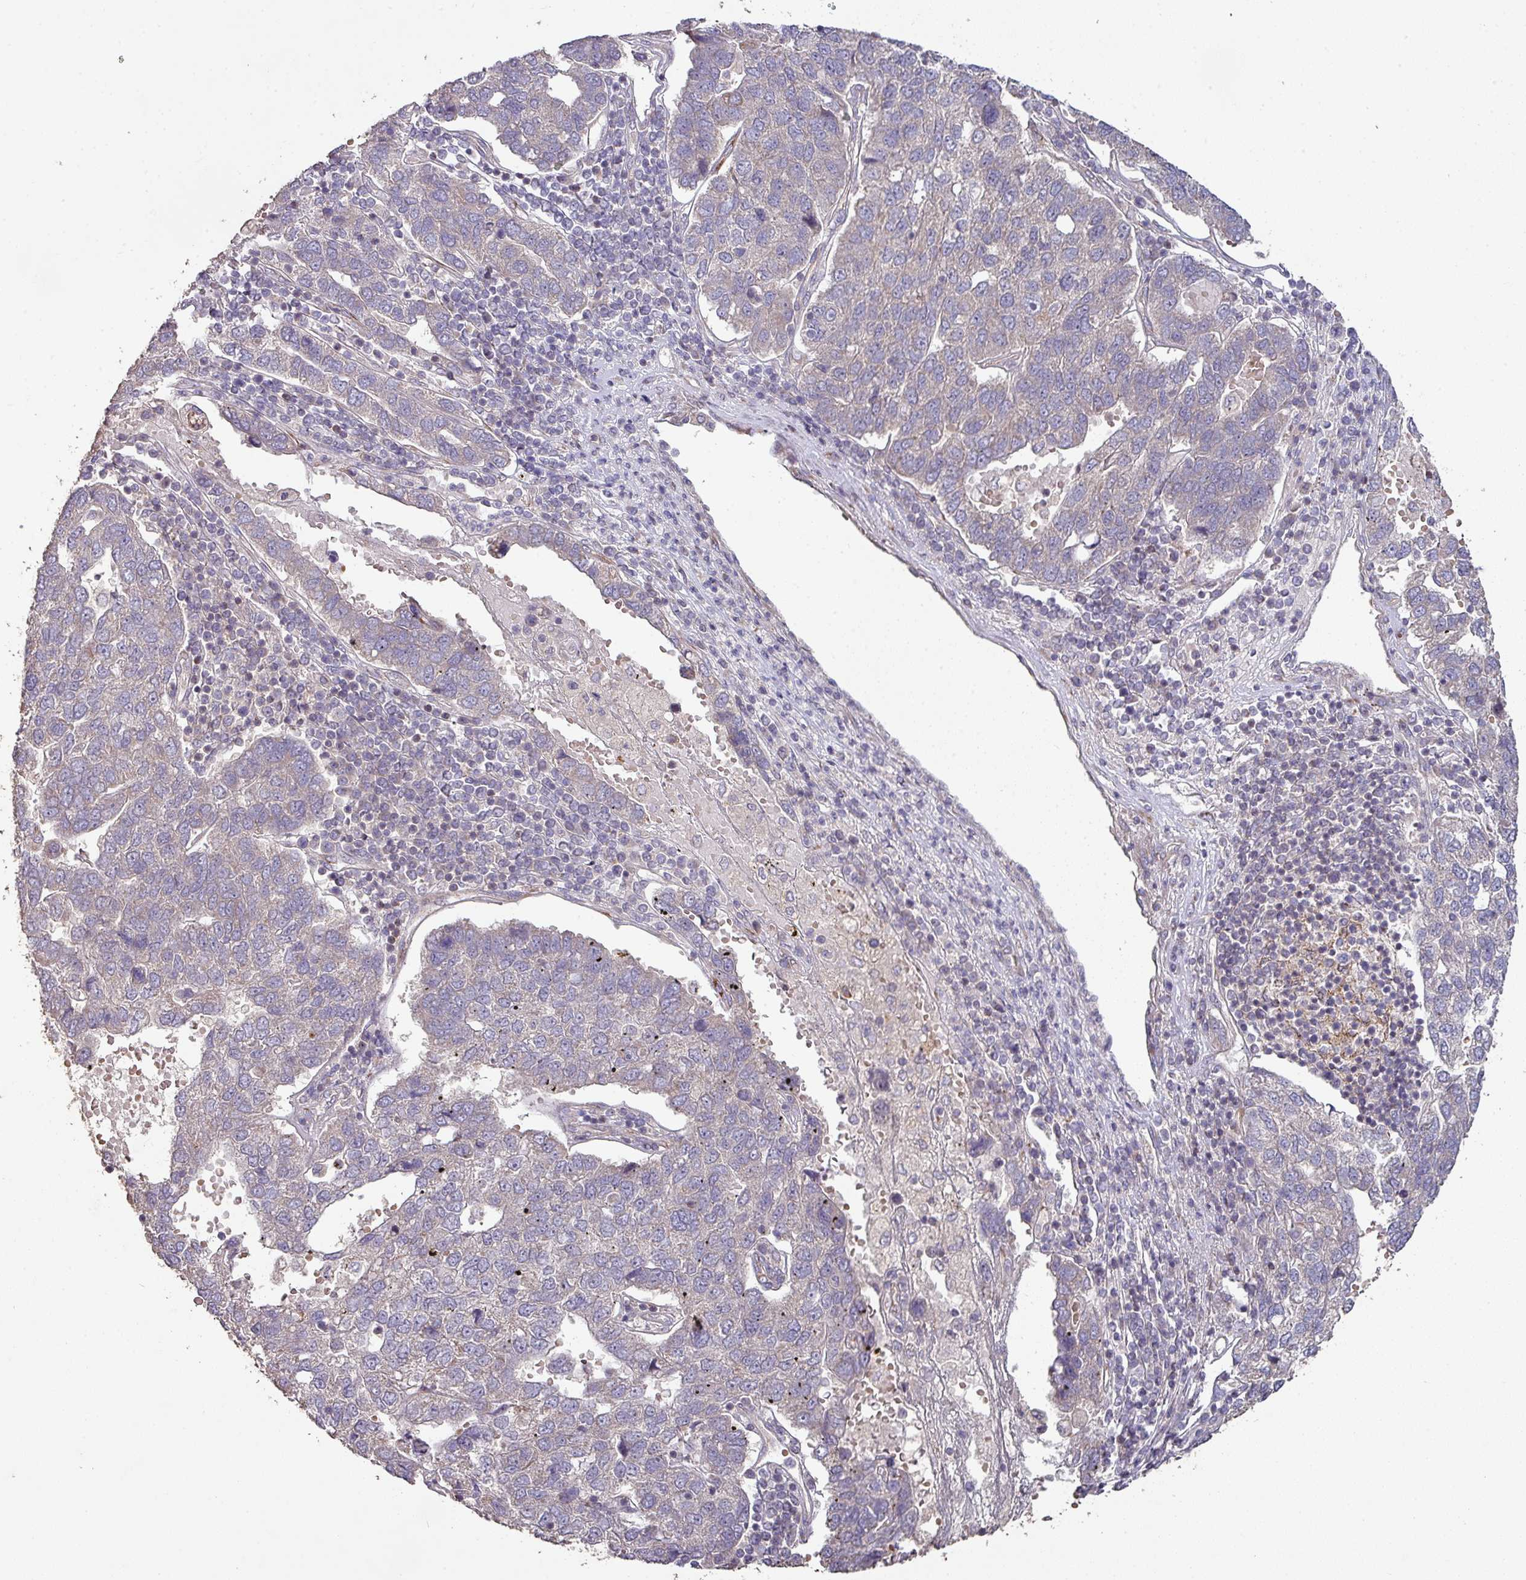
{"staining": {"intensity": "negative", "quantity": "none", "location": "none"}, "tissue": "pancreatic cancer", "cell_type": "Tumor cells", "image_type": "cancer", "snomed": [{"axis": "morphology", "description": "Adenocarcinoma, NOS"}, {"axis": "topography", "description": "Pancreas"}], "caption": "Immunohistochemistry (IHC) histopathology image of neoplastic tissue: pancreatic cancer (adenocarcinoma) stained with DAB (3,3'-diaminobenzidine) demonstrates no significant protein staining in tumor cells. (DAB IHC visualized using brightfield microscopy, high magnification).", "gene": "RPL23A", "patient": {"sex": "female", "age": 61}}